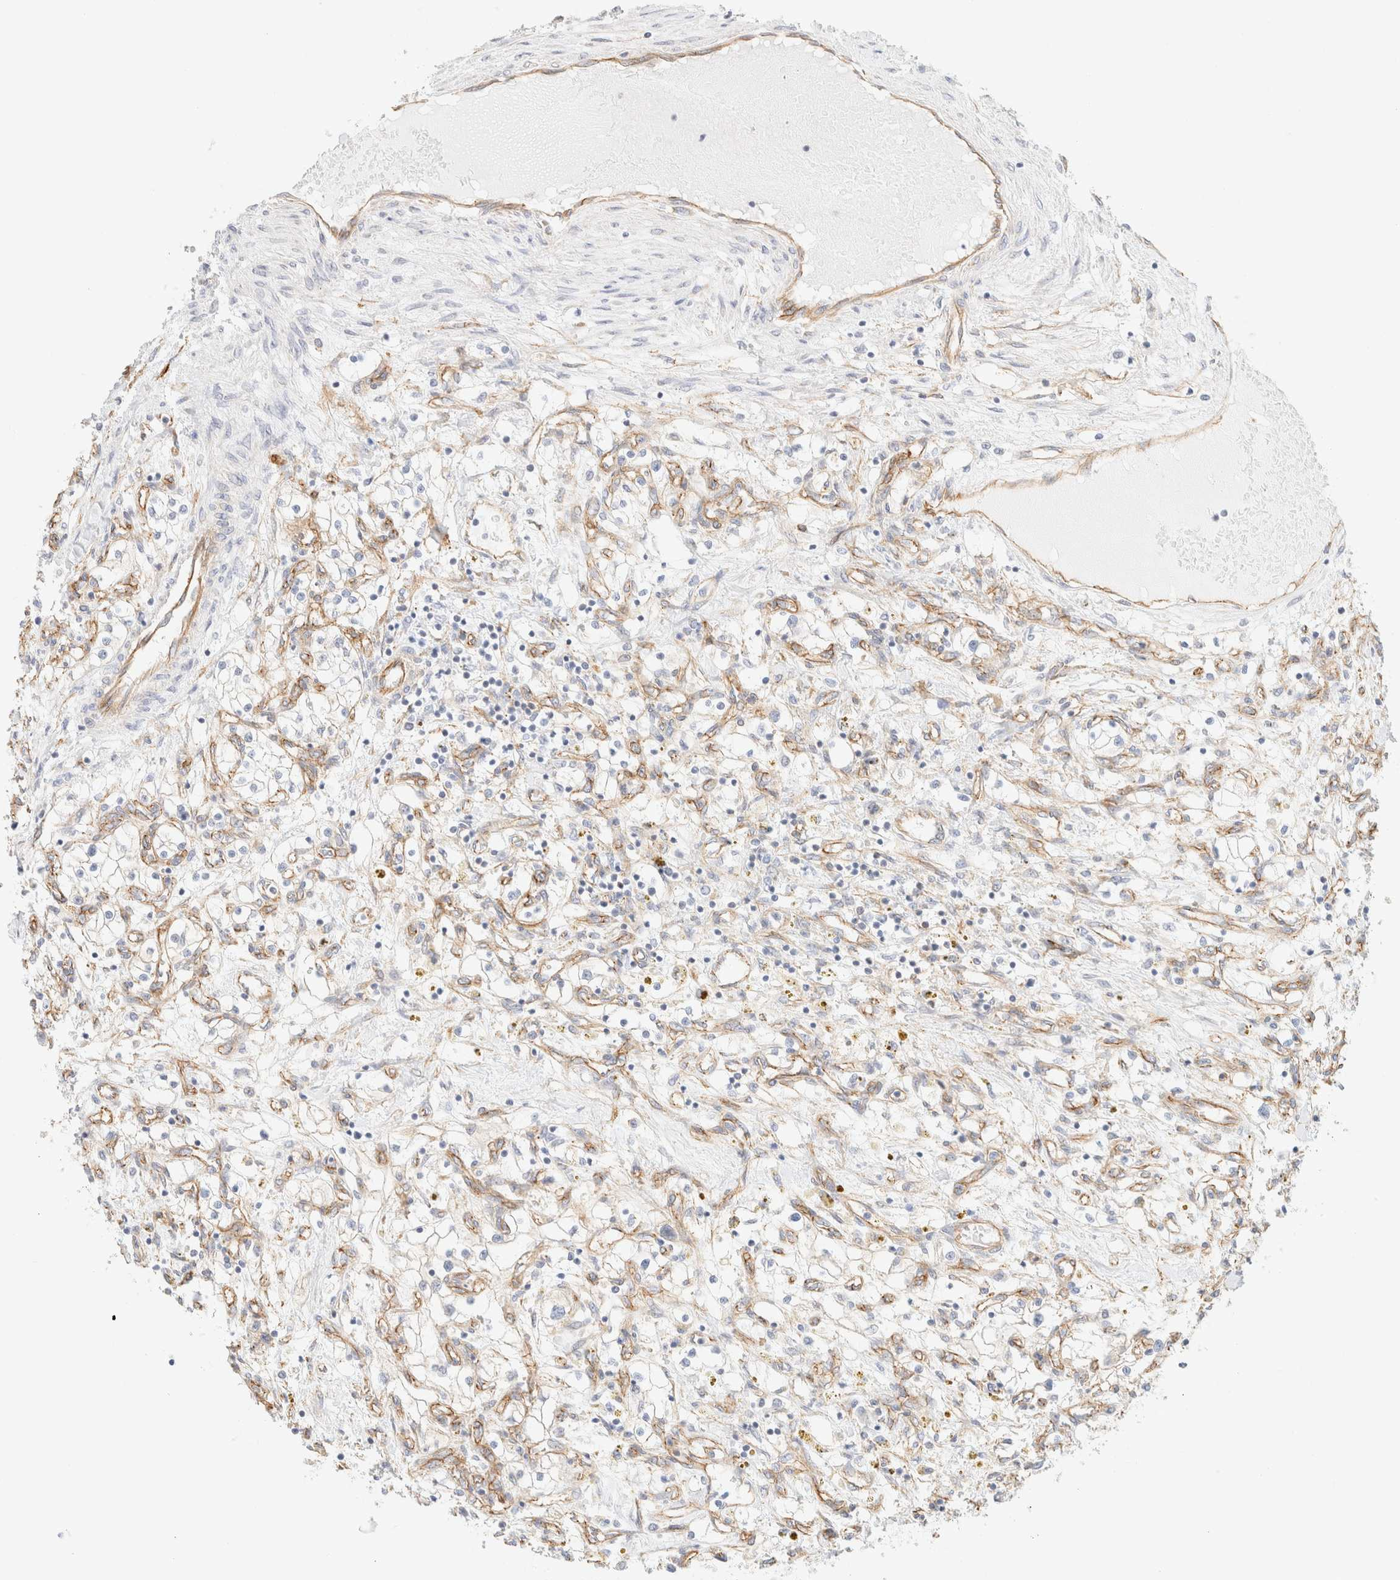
{"staining": {"intensity": "weak", "quantity": "<25%", "location": "cytoplasmic/membranous"}, "tissue": "renal cancer", "cell_type": "Tumor cells", "image_type": "cancer", "snomed": [{"axis": "morphology", "description": "Adenocarcinoma, NOS"}, {"axis": "topography", "description": "Kidney"}], "caption": "Immunohistochemical staining of adenocarcinoma (renal) shows no significant expression in tumor cells.", "gene": "CYB5R4", "patient": {"sex": "male", "age": 68}}